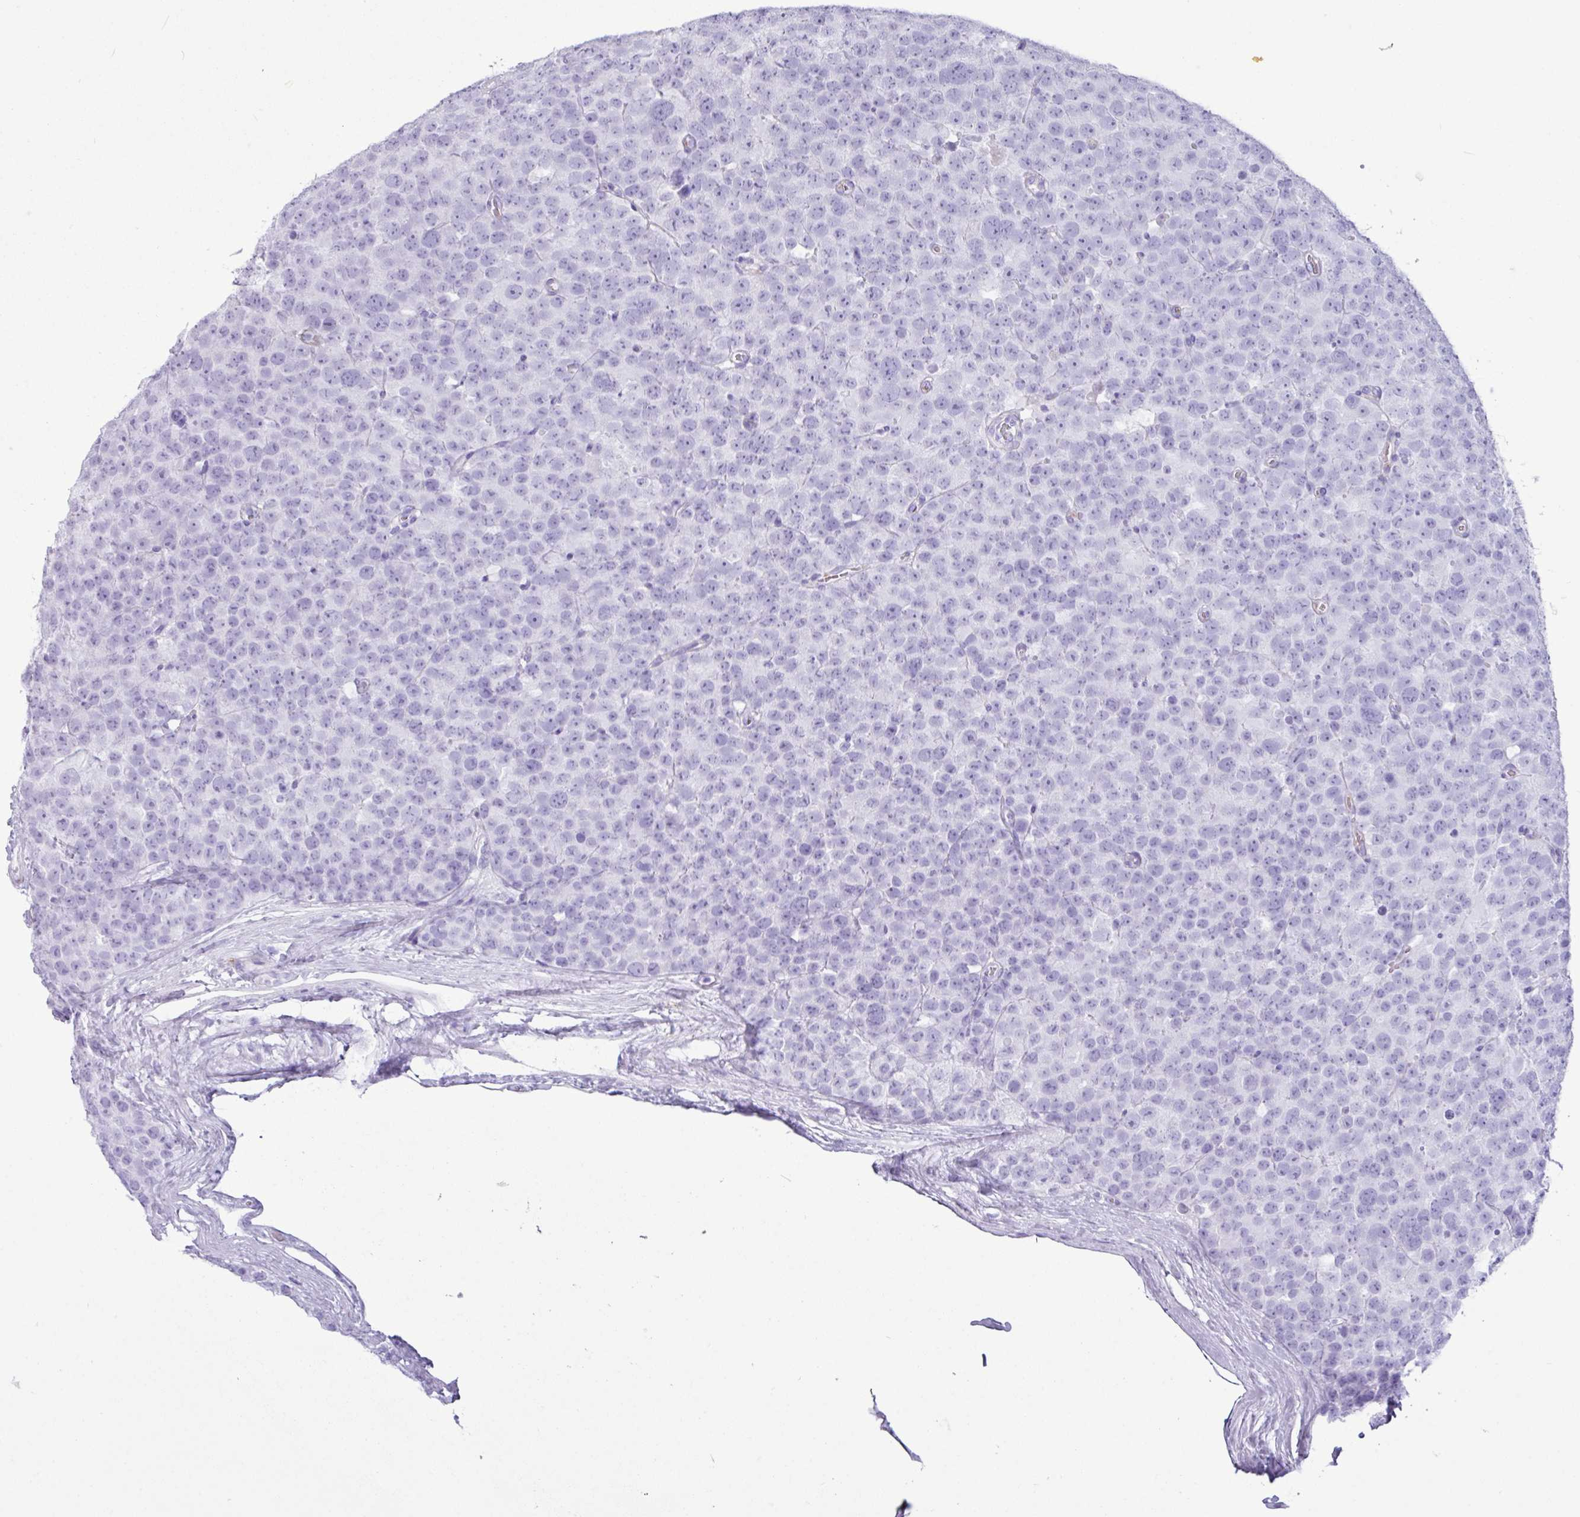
{"staining": {"intensity": "negative", "quantity": "none", "location": "none"}, "tissue": "testis cancer", "cell_type": "Tumor cells", "image_type": "cancer", "snomed": [{"axis": "morphology", "description": "Seminoma, NOS"}, {"axis": "topography", "description": "Testis"}], "caption": "This is a image of immunohistochemistry staining of testis cancer, which shows no staining in tumor cells.", "gene": "CKMT2", "patient": {"sex": "male", "age": 71}}